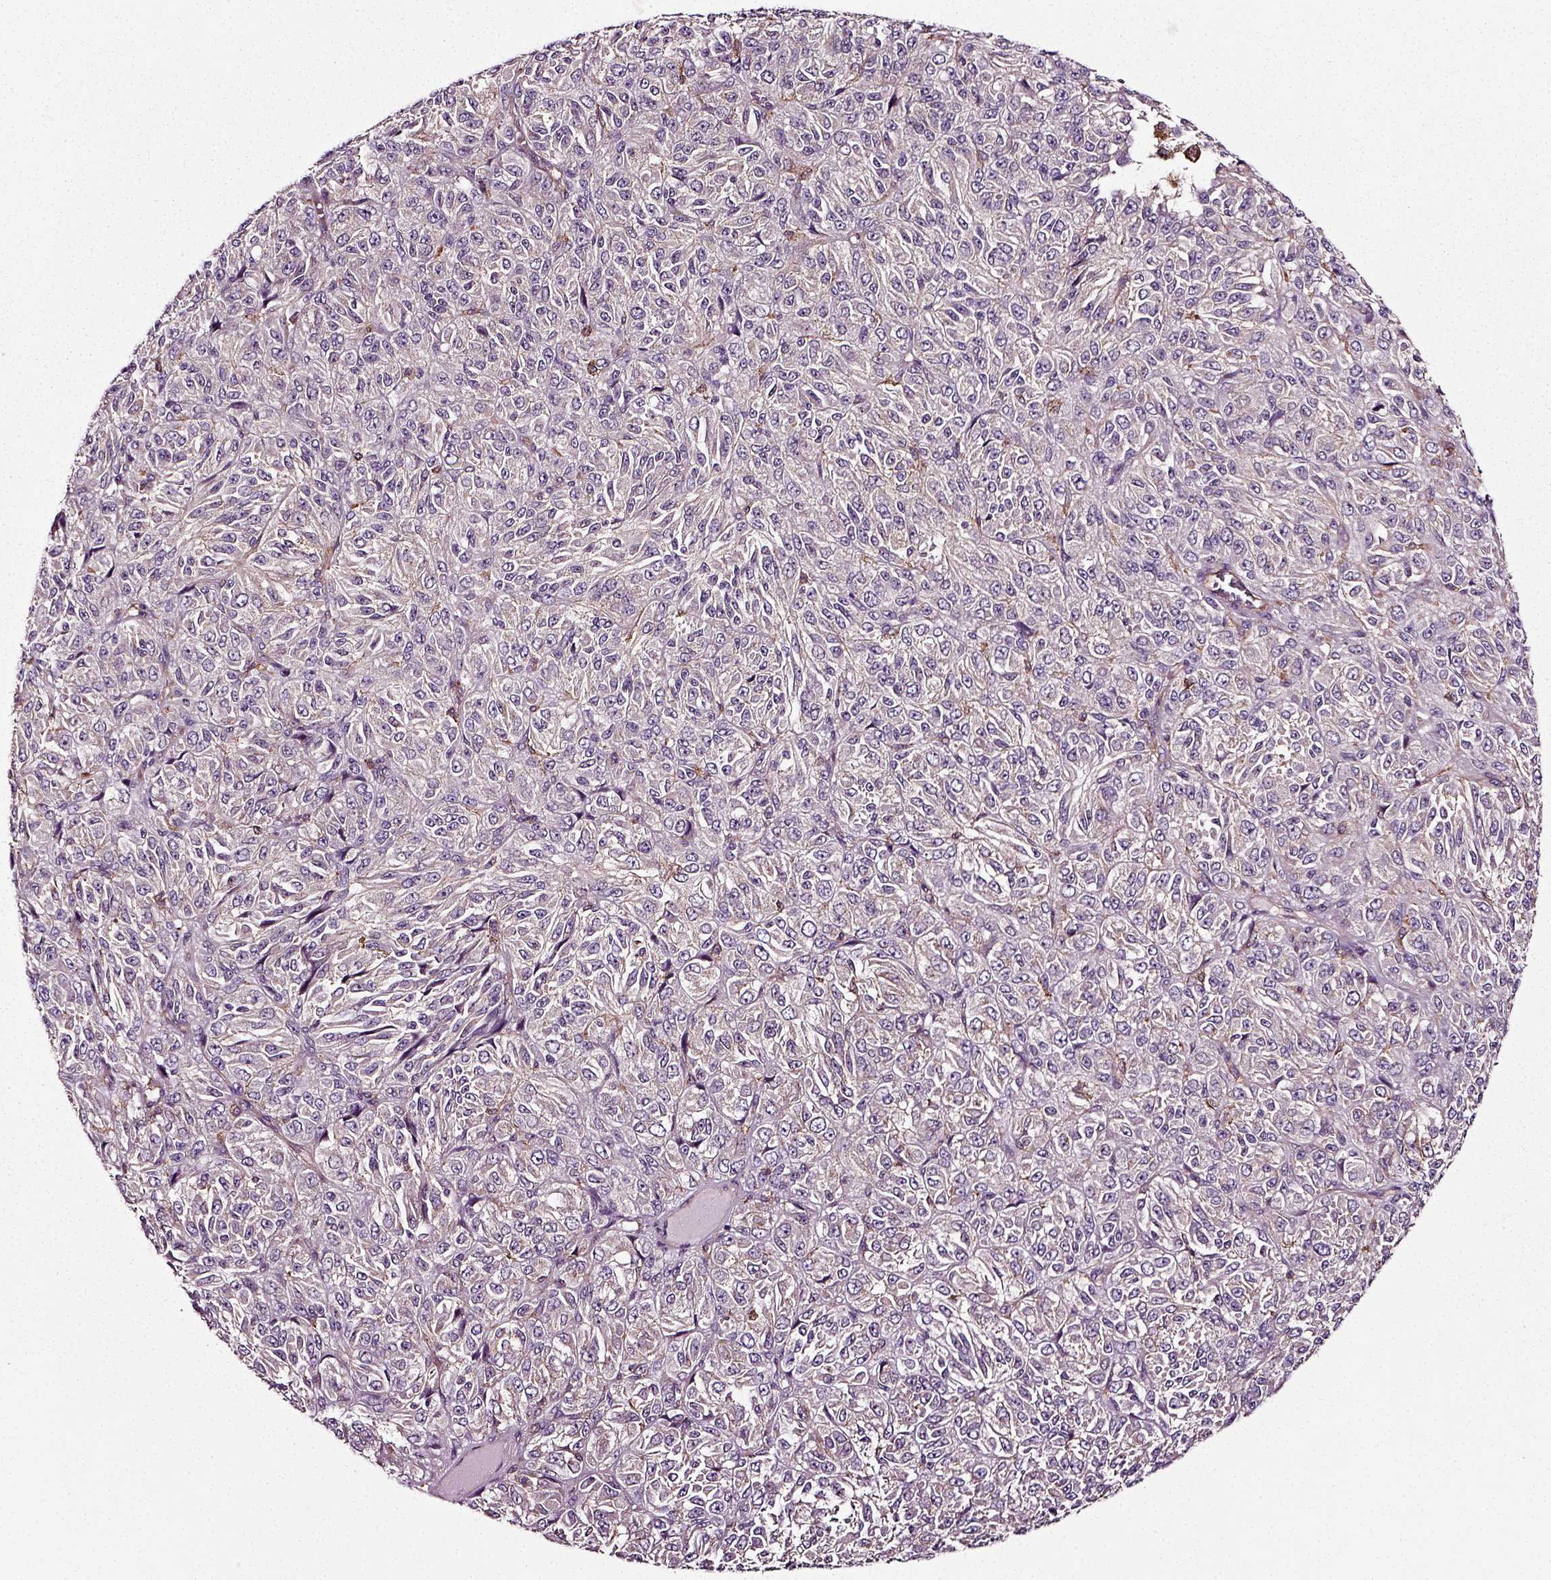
{"staining": {"intensity": "negative", "quantity": "none", "location": "none"}, "tissue": "melanoma", "cell_type": "Tumor cells", "image_type": "cancer", "snomed": [{"axis": "morphology", "description": "Malignant melanoma, Metastatic site"}, {"axis": "topography", "description": "Brain"}], "caption": "IHC of malignant melanoma (metastatic site) reveals no positivity in tumor cells.", "gene": "RHOF", "patient": {"sex": "female", "age": 56}}